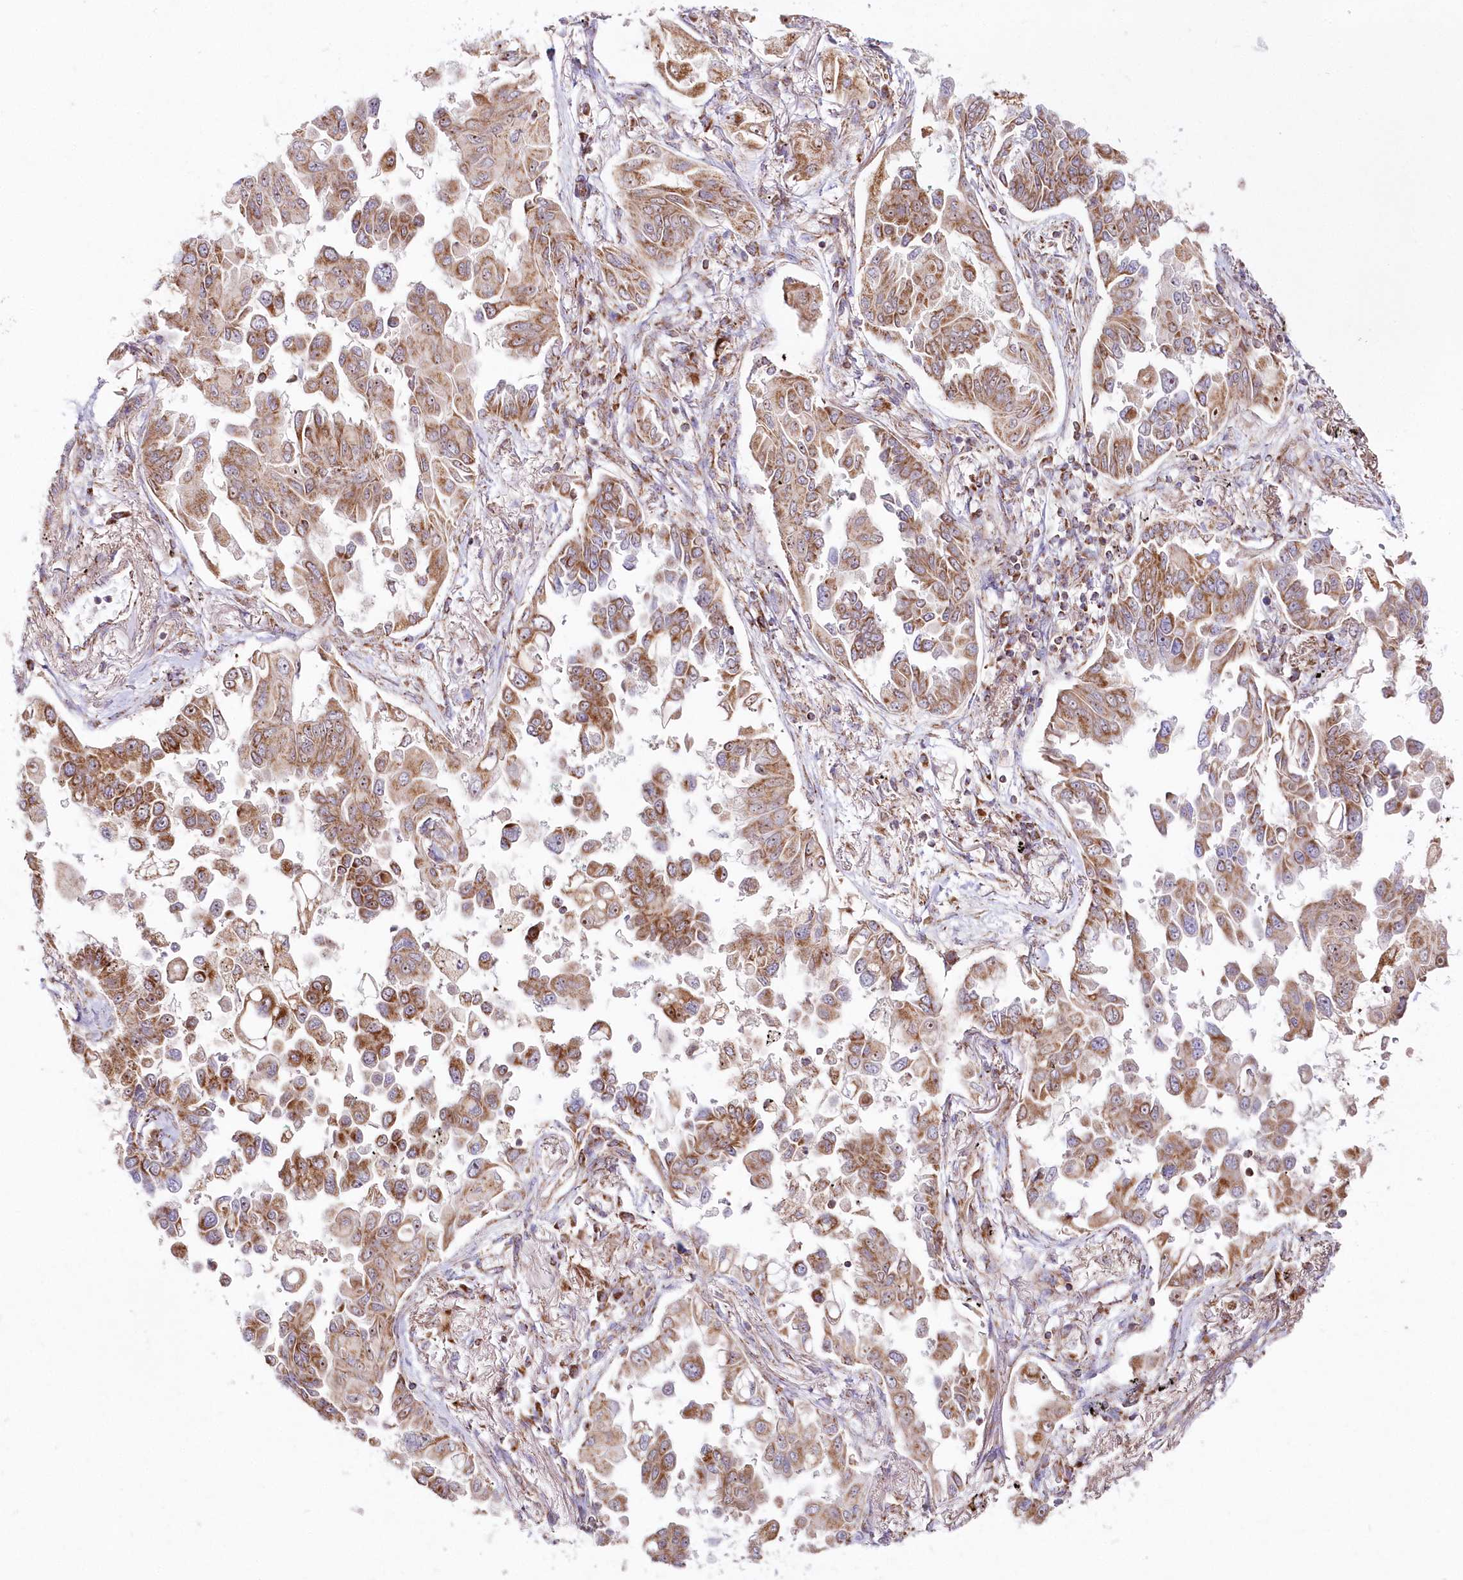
{"staining": {"intensity": "moderate", "quantity": ">75%", "location": "cytoplasmic/membranous"}, "tissue": "lung cancer", "cell_type": "Tumor cells", "image_type": "cancer", "snomed": [{"axis": "morphology", "description": "Adenocarcinoma, NOS"}, {"axis": "topography", "description": "Lung"}], "caption": "Approximately >75% of tumor cells in adenocarcinoma (lung) display moderate cytoplasmic/membranous protein staining as visualized by brown immunohistochemical staining.", "gene": "DNA2", "patient": {"sex": "female", "age": 67}}